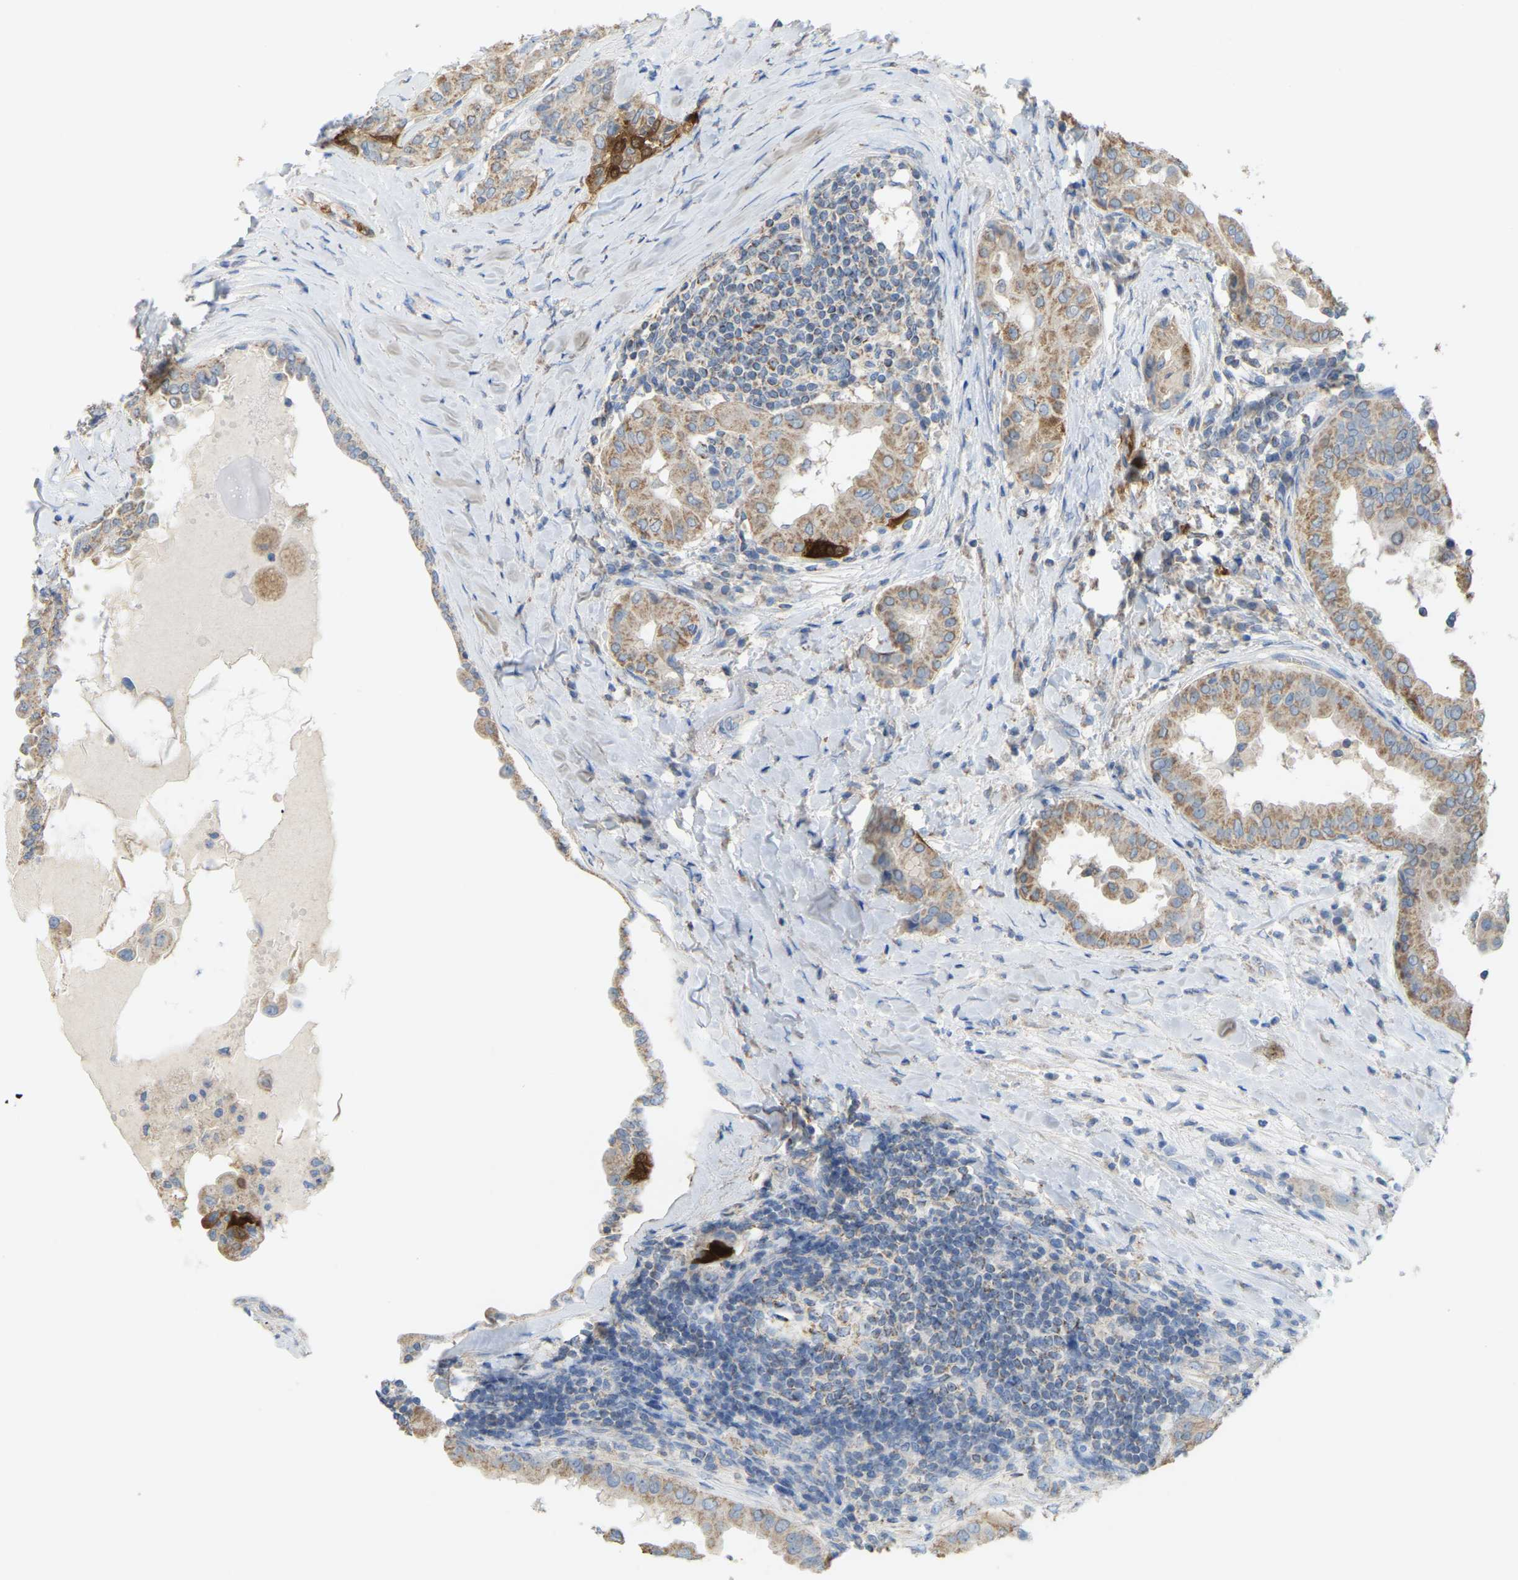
{"staining": {"intensity": "weak", "quantity": ">75%", "location": "cytoplasmic/membranous"}, "tissue": "thyroid cancer", "cell_type": "Tumor cells", "image_type": "cancer", "snomed": [{"axis": "morphology", "description": "Papillary adenocarcinoma, NOS"}, {"axis": "topography", "description": "Thyroid gland"}], "caption": "Thyroid papillary adenocarcinoma was stained to show a protein in brown. There is low levels of weak cytoplasmic/membranous expression in about >75% of tumor cells. The protein of interest is stained brown, and the nuclei are stained in blue (DAB (3,3'-diaminobenzidine) IHC with brightfield microscopy, high magnification).", "gene": "SERPINB5", "patient": {"sex": "male", "age": 33}}